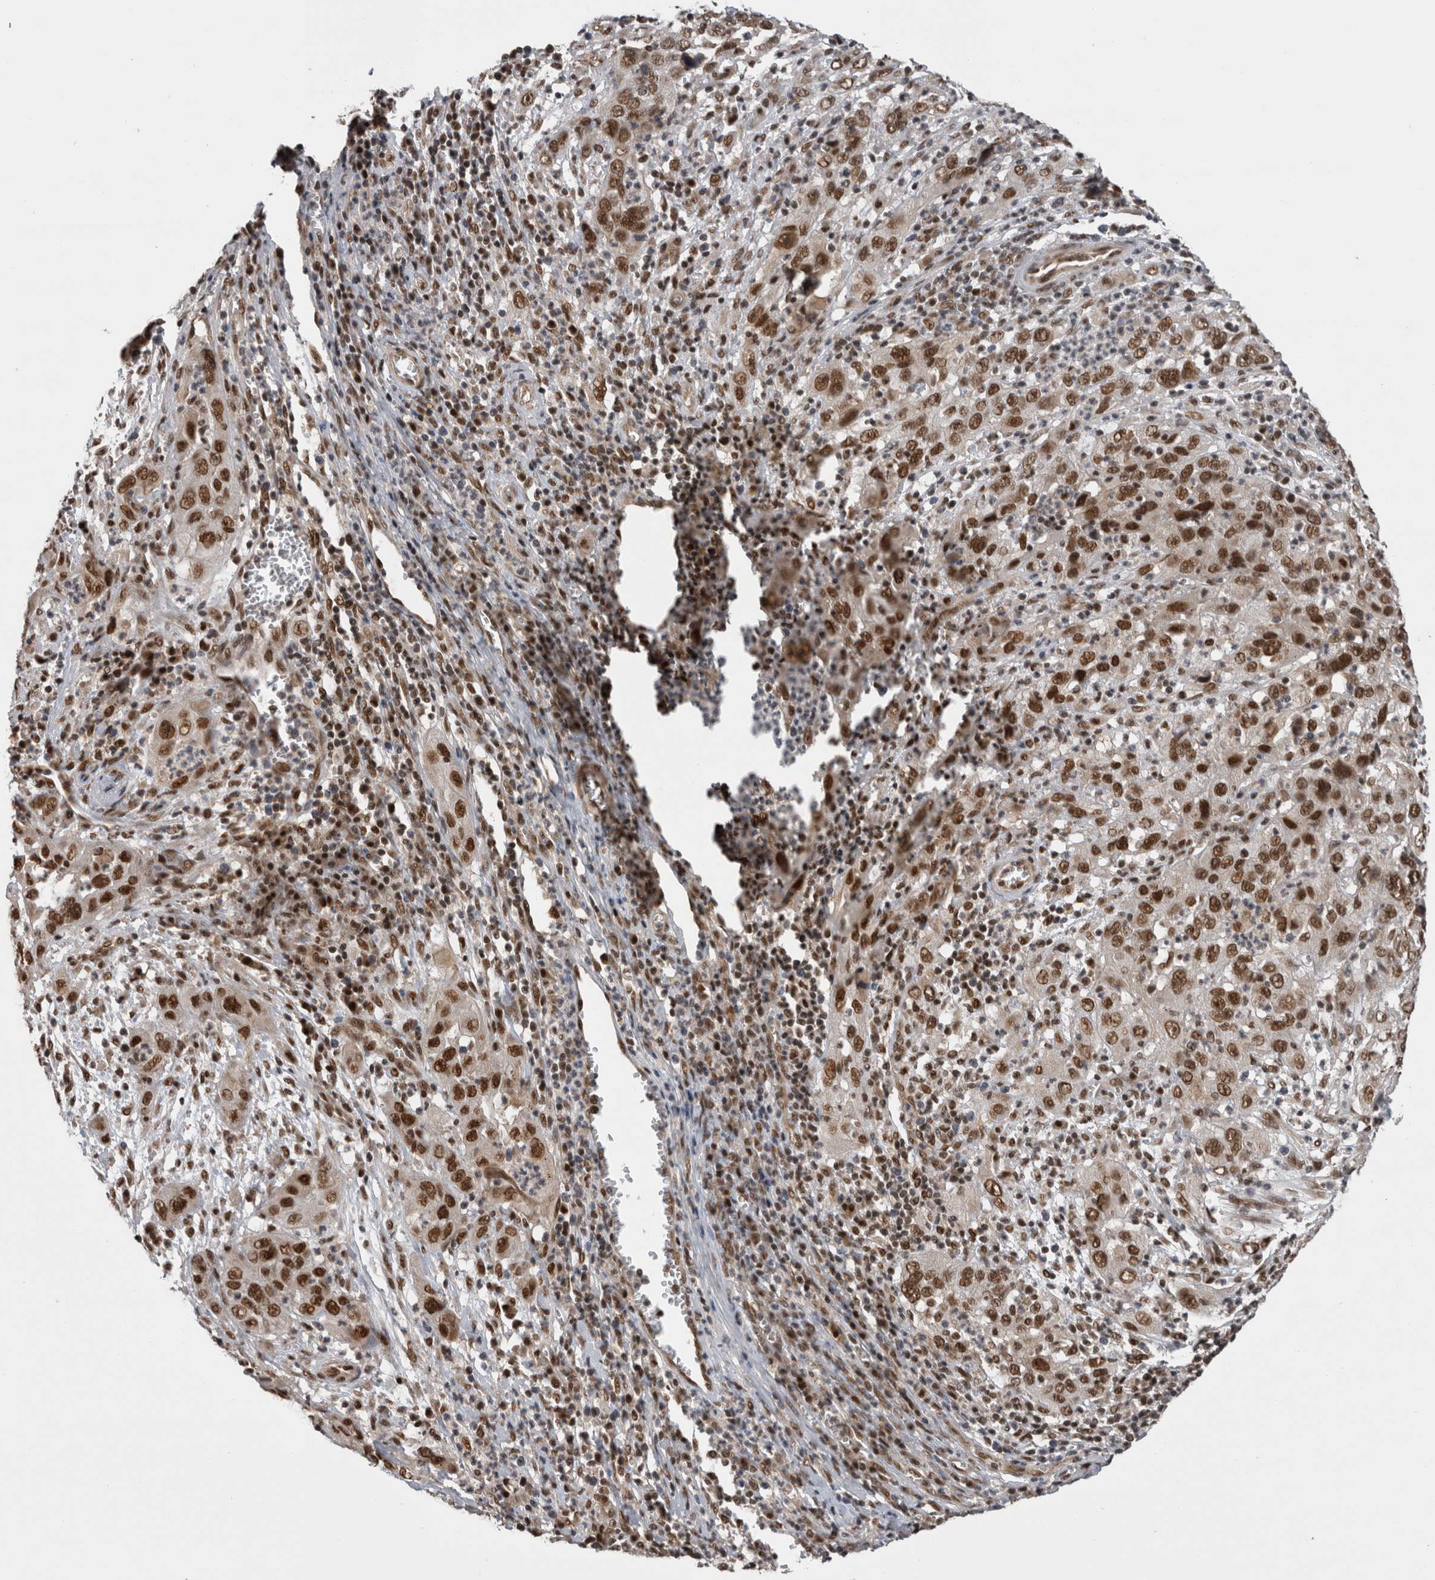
{"staining": {"intensity": "strong", "quantity": ">75%", "location": "nuclear"}, "tissue": "cervical cancer", "cell_type": "Tumor cells", "image_type": "cancer", "snomed": [{"axis": "morphology", "description": "Squamous cell carcinoma, NOS"}, {"axis": "topography", "description": "Cervix"}], "caption": "A brown stain labels strong nuclear staining of a protein in cervical squamous cell carcinoma tumor cells.", "gene": "CPSF2", "patient": {"sex": "female", "age": 32}}